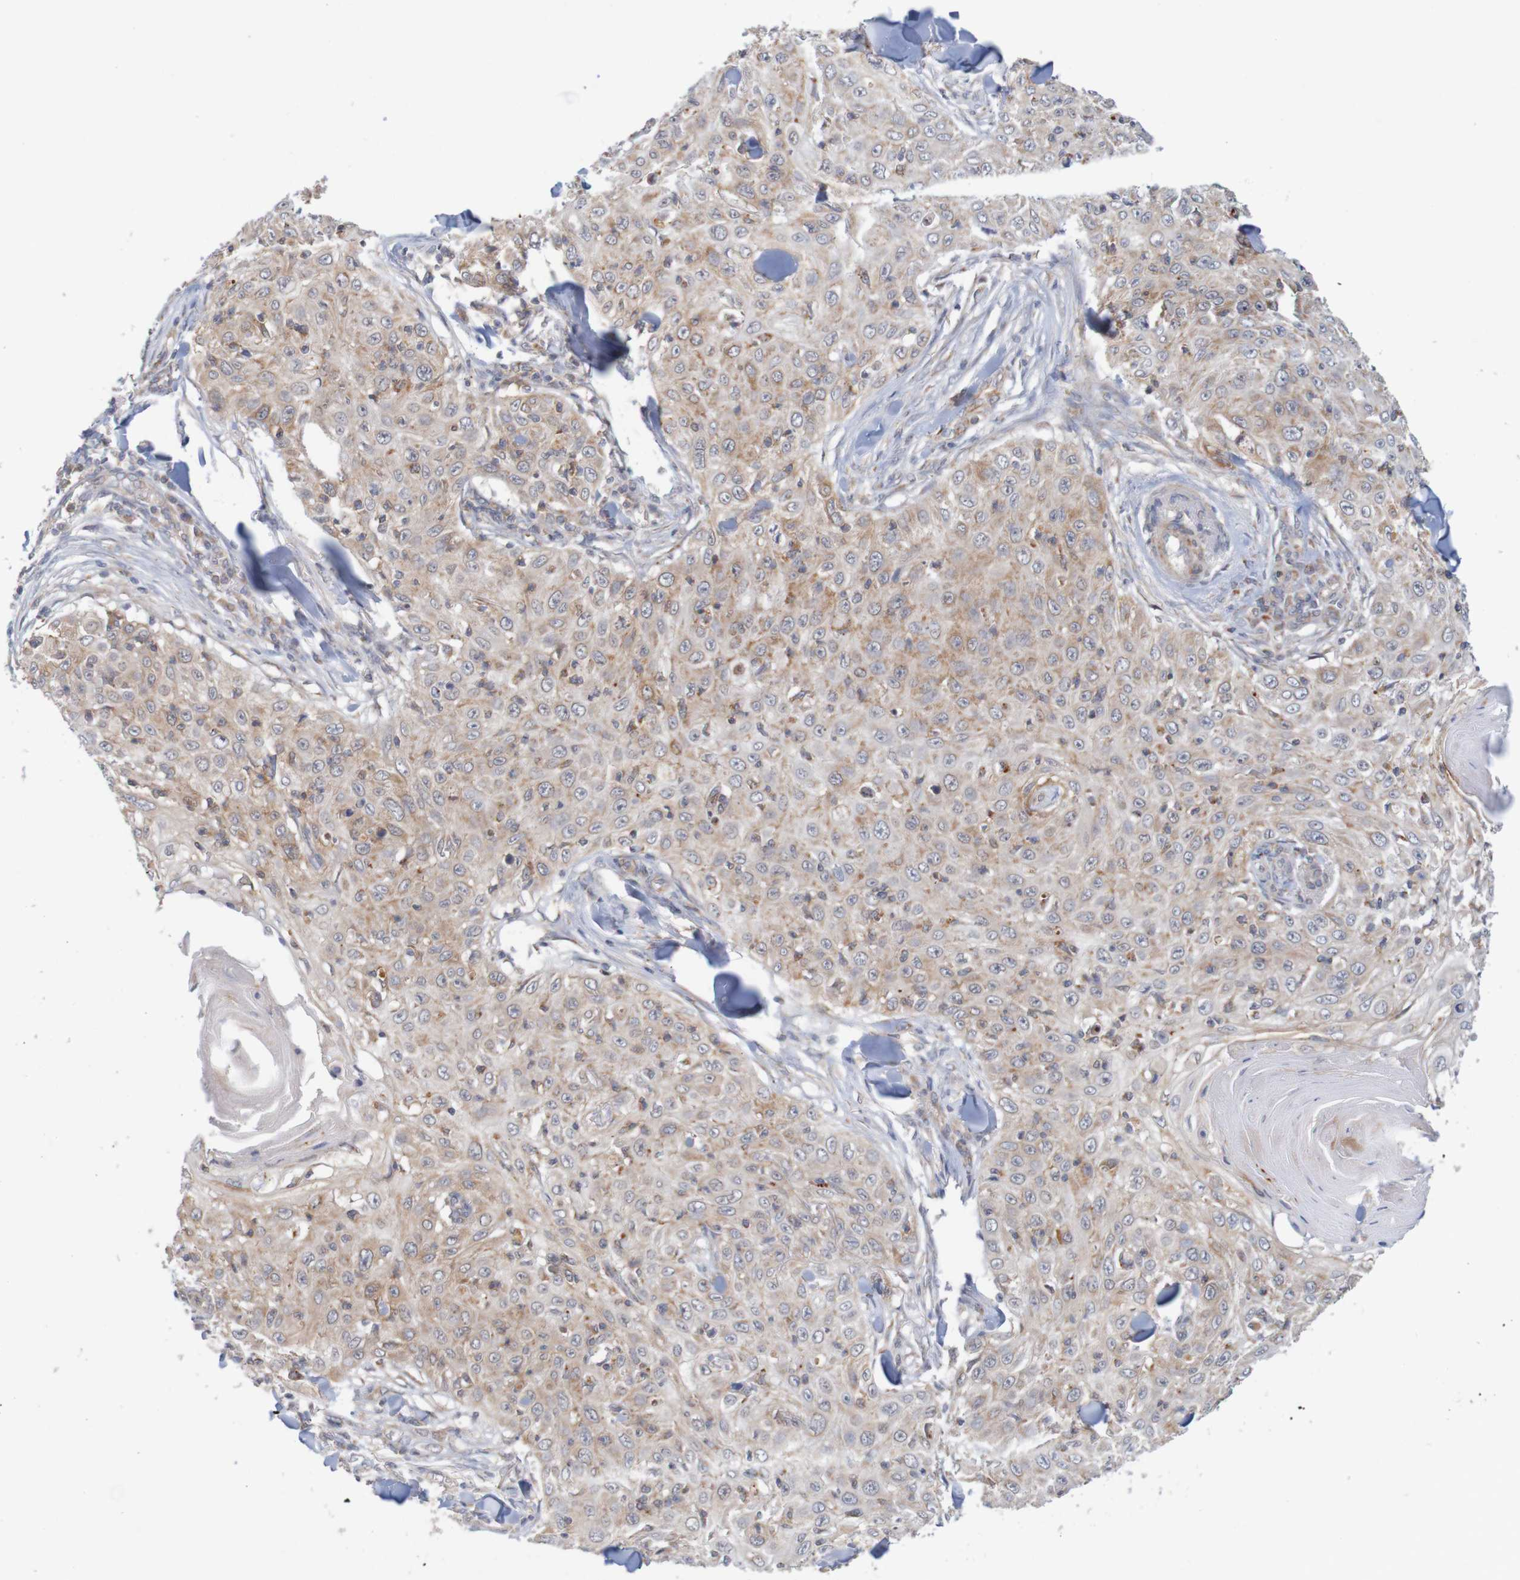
{"staining": {"intensity": "weak", "quantity": ">75%", "location": "cytoplasmic/membranous"}, "tissue": "skin cancer", "cell_type": "Tumor cells", "image_type": "cancer", "snomed": [{"axis": "morphology", "description": "Squamous cell carcinoma, NOS"}, {"axis": "topography", "description": "Skin"}], "caption": "Immunohistochemistry (IHC) histopathology image of human skin squamous cell carcinoma stained for a protein (brown), which shows low levels of weak cytoplasmic/membranous expression in approximately >75% of tumor cells.", "gene": "NAV2", "patient": {"sex": "male", "age": 86}}